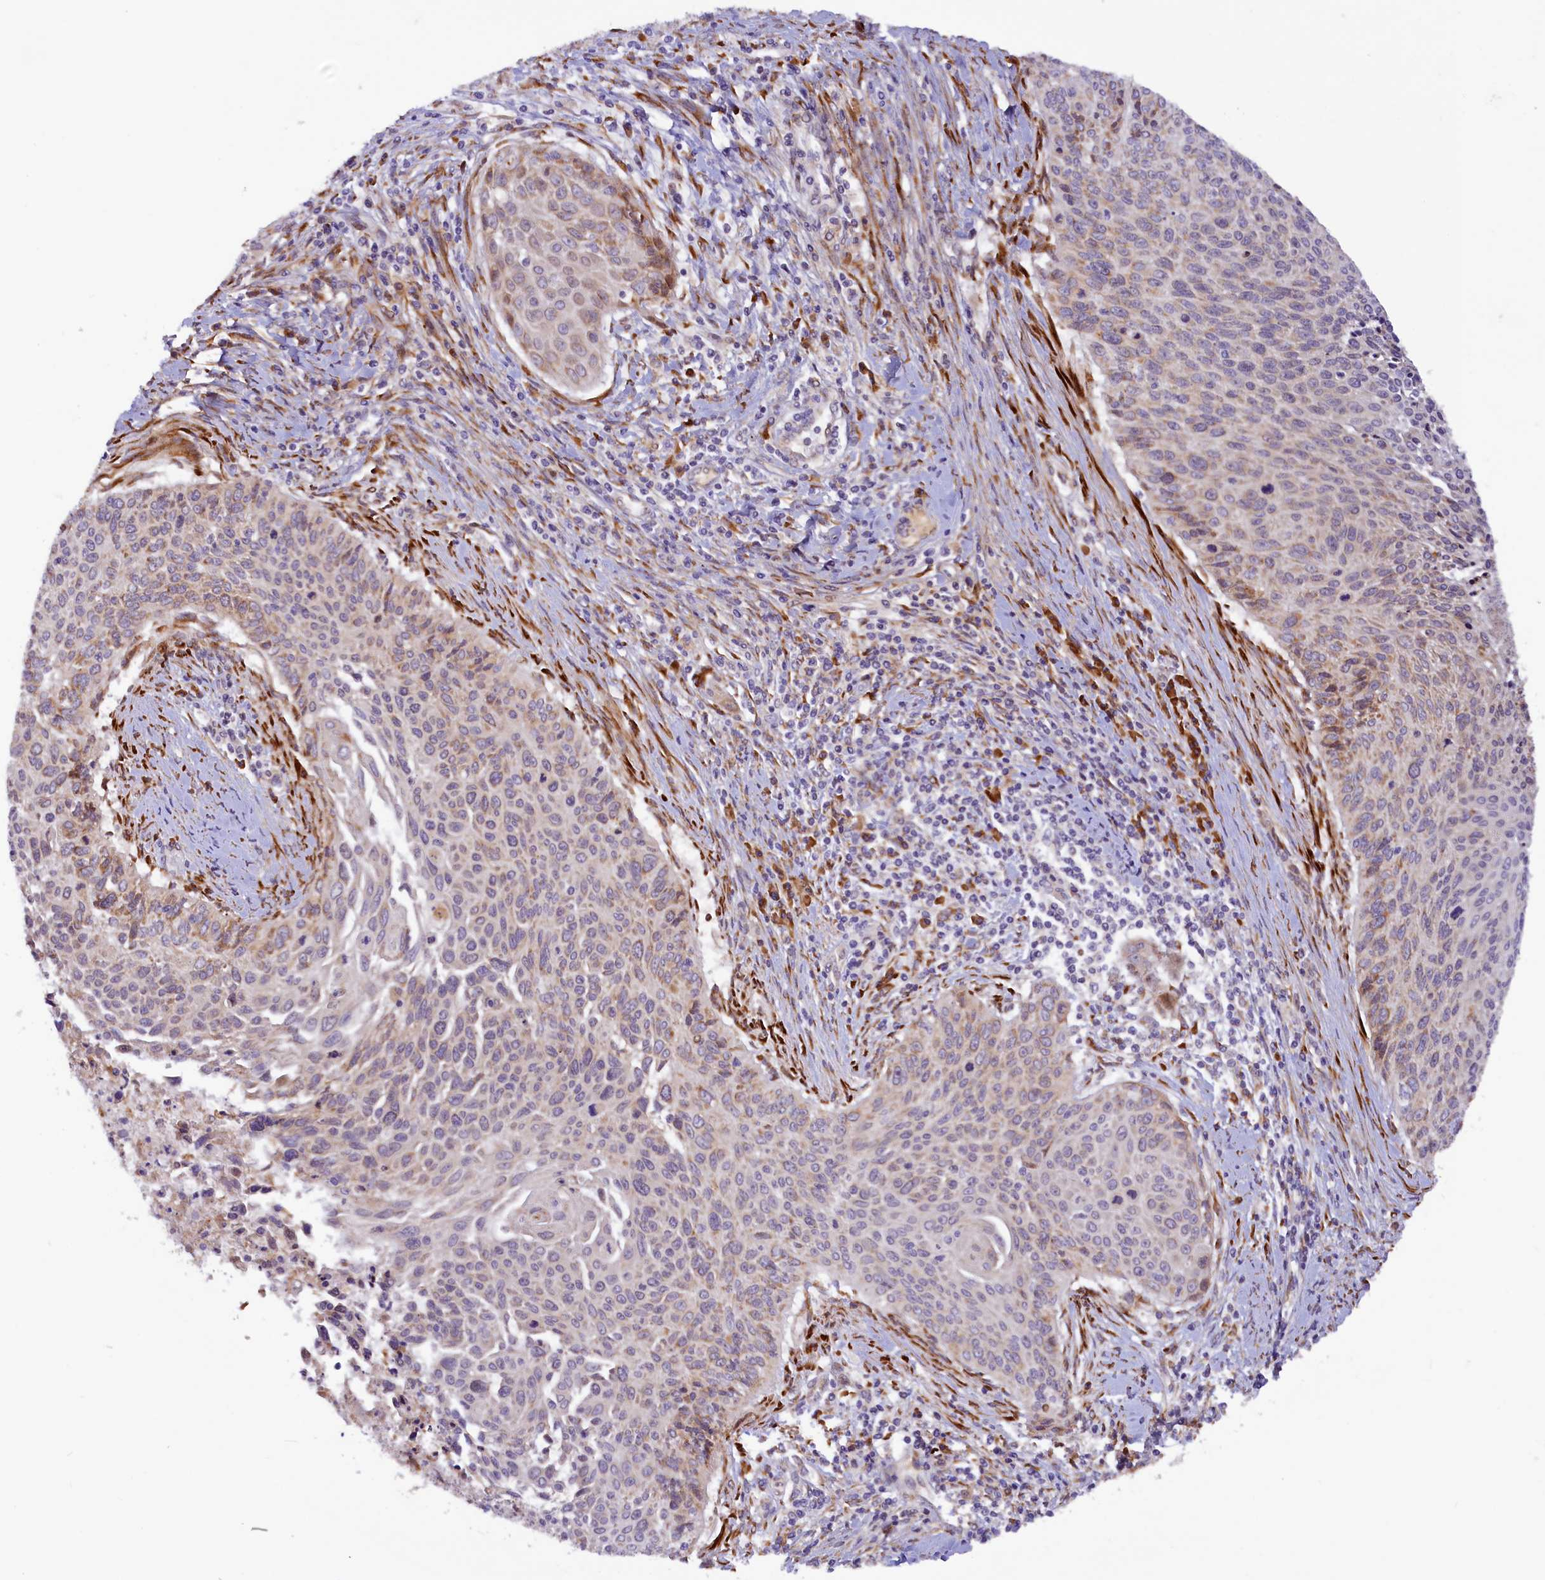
{"staining": {"intensity": "weak", "quantity": "25%-75%", "location": "cytoplasmic/membranous"}, "tissue": "cervical cancer", "cell_type": "Tumor cells", "image_type": "cancer", "snomed": [{"axis": "morphology", "description": "Squamous cell carcinoma, NOS"}, {"axis": "topography", "description": "Cervix"}], "caption": "IHC photomicrograph of neoplastic tissue: human squamous cell carcinoma (cervical) stained using immunohistochemistry (IHC) reveals low levels of weak protein expression localized specifically in the cytoplasmic/membranous of tumor cells, appearing as a cytoplasmic/membranous brown color.", "gene": "SSC5D", "patient": {"sex": "female", "age": 55}}